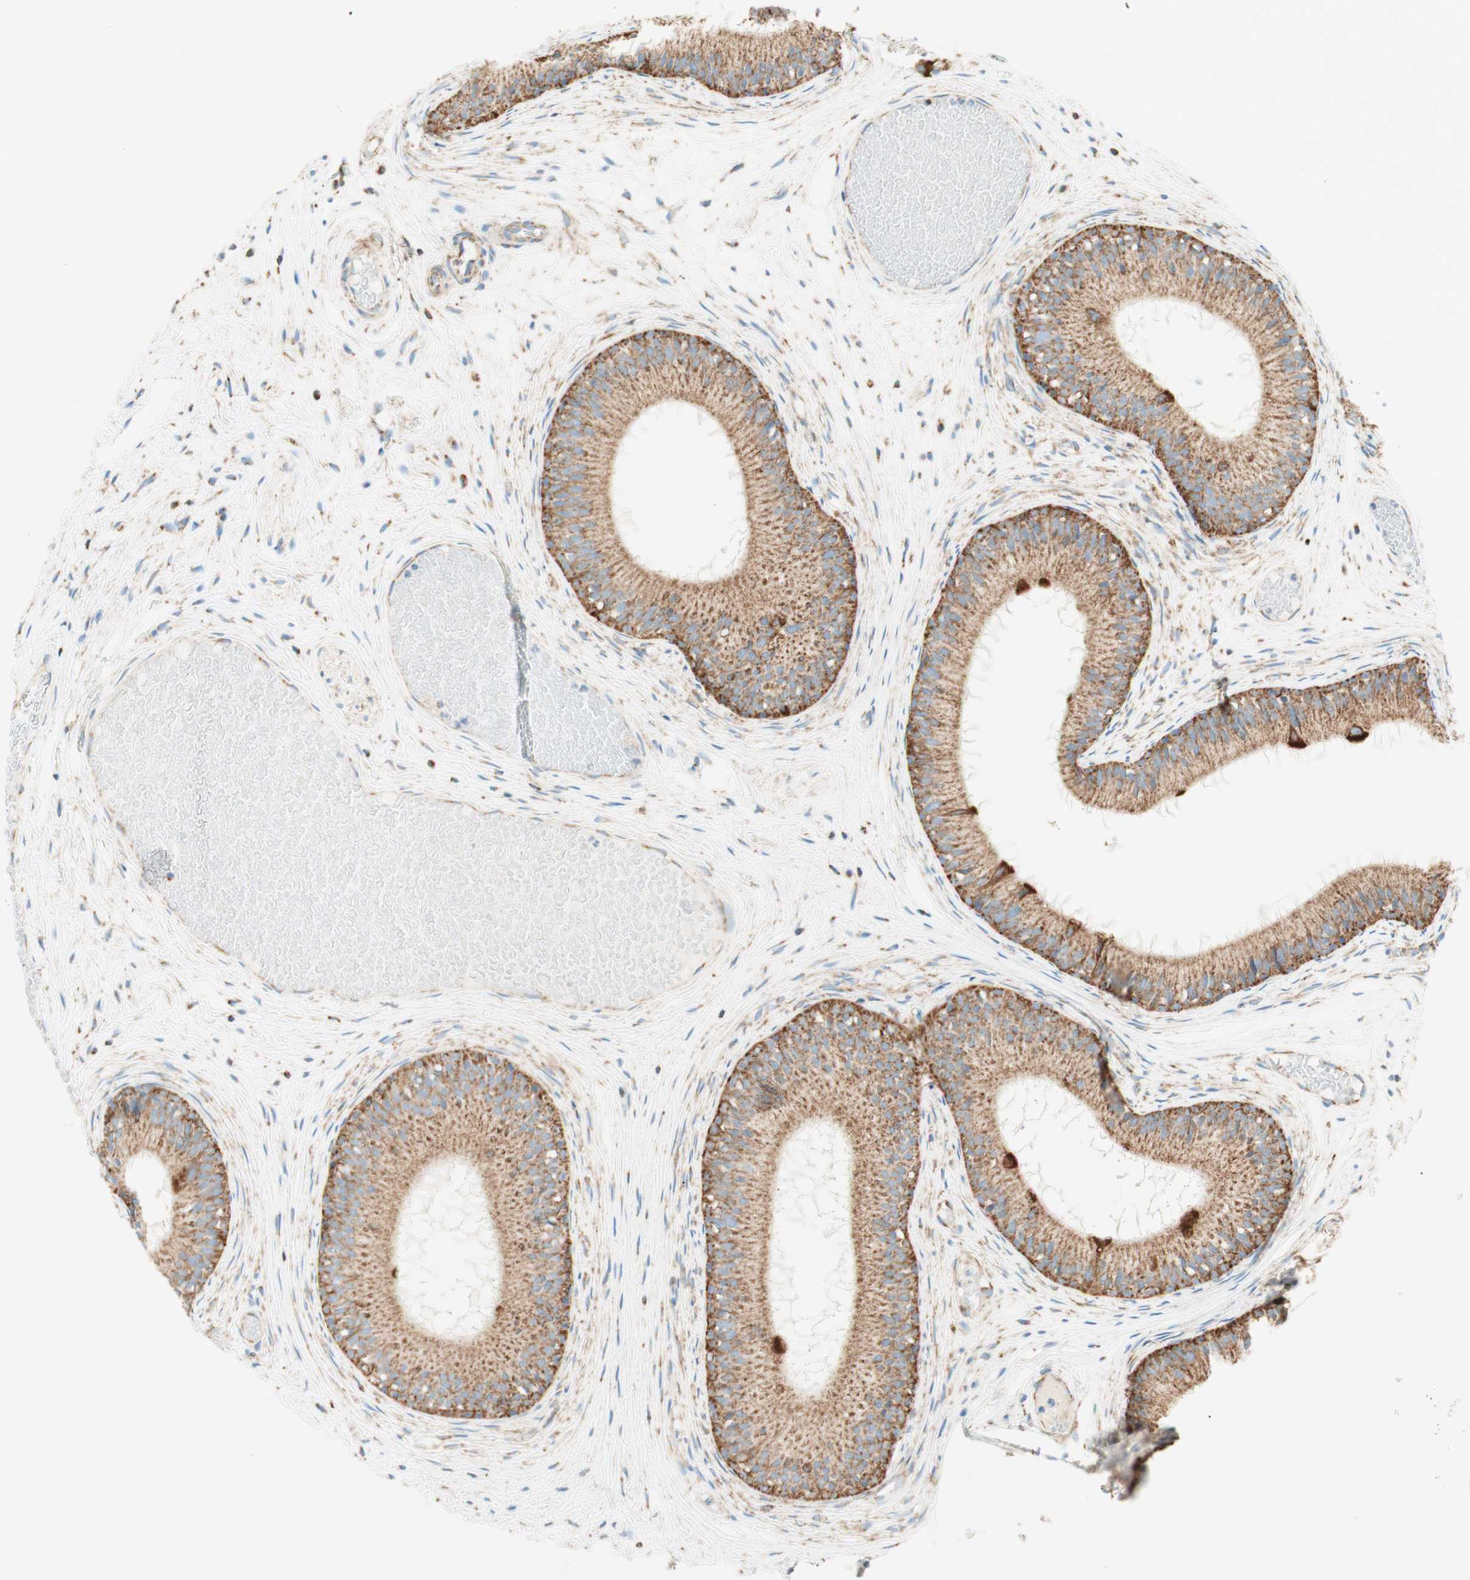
{"staining": {"intensity": "strong", "quantity": ">75%", "location": "cytoplasmic/membranous"}, "tissue": "epididymis", "cell_type": "Glandular cells", "image_type": "normal", "snomed": [{"axis": "morphology", "description": "Normal tissue, NOS"}, {"axis": "morphology", "description": "Atrophy, NOS"}, {"axis": "topography", "description": "Testis"}, {"axis": "topography", "description": "Epididymis"}], "caption": "Strong cytoplasmic/membranous staining is seen in approximately >75% of glandular cells in unremarkable epididymis. The staining was performed using DAB (3,3'-diaminobenzidine) to visualize the protein expression in brown, while the nuclei were stained in blue with hematoxylin (Magnification: 20x).", "gene": "TOMM20", "patient": {"sex": "male", "age": 18}}